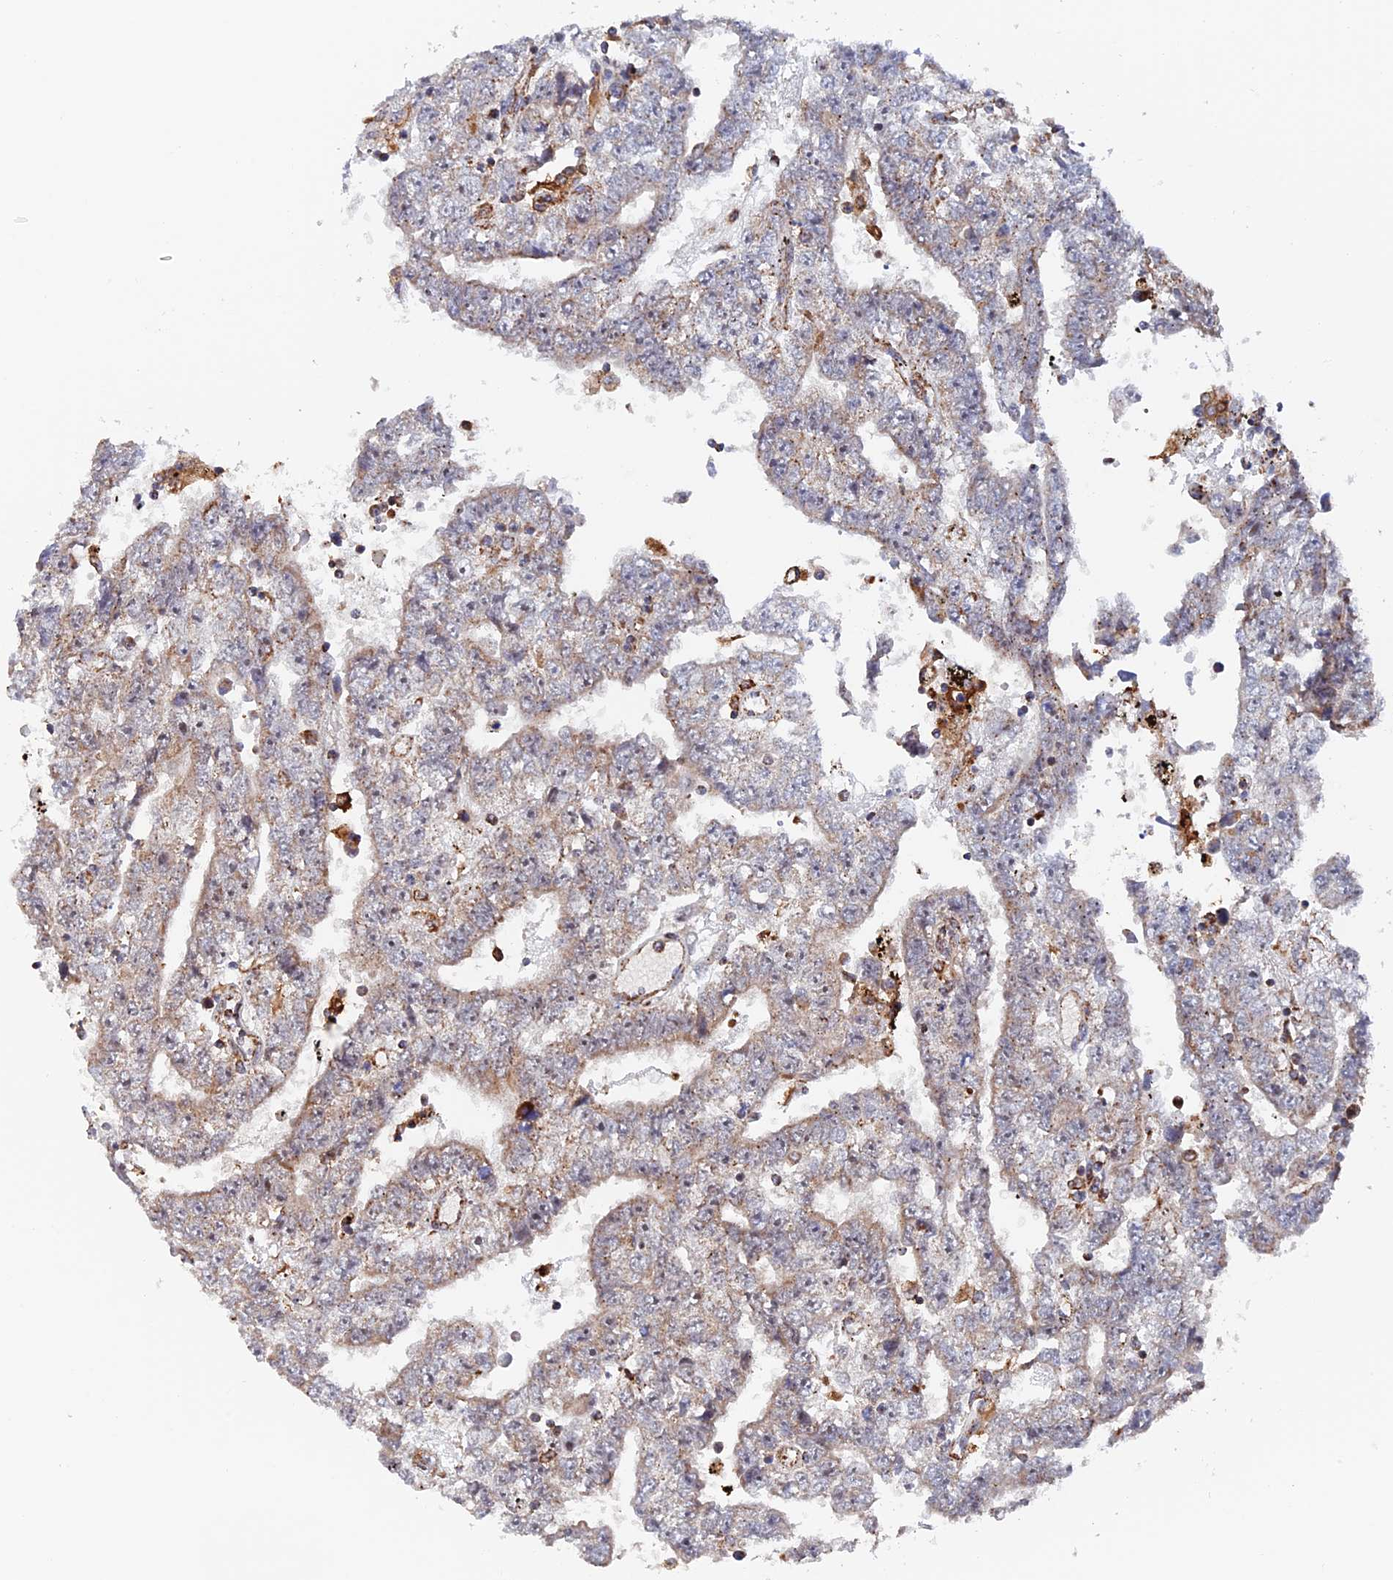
{"staining": {"intensity": "weak", "quantity": "25%-75%", "location": "cytoplasmic/membranous"}, "tissue": "testis cancer", "cell_type": "Tumor cells", "image_type": "cancer", "snomed": [{"axis": "morphology", "description": "Carcinoma, Embryonal, NOS"}, {"axis": "topography", "description": "Testis"}], "caption": "A photomicrograph showing weak cytoplasmic/membranous expression in approximately 25%-75% of tumor cells in testis embryonal carcinoma, as visualized by brown immunohistochemical staining.", "gene": "DTYMK", "patient": {"sex": "male", "age": 25}}